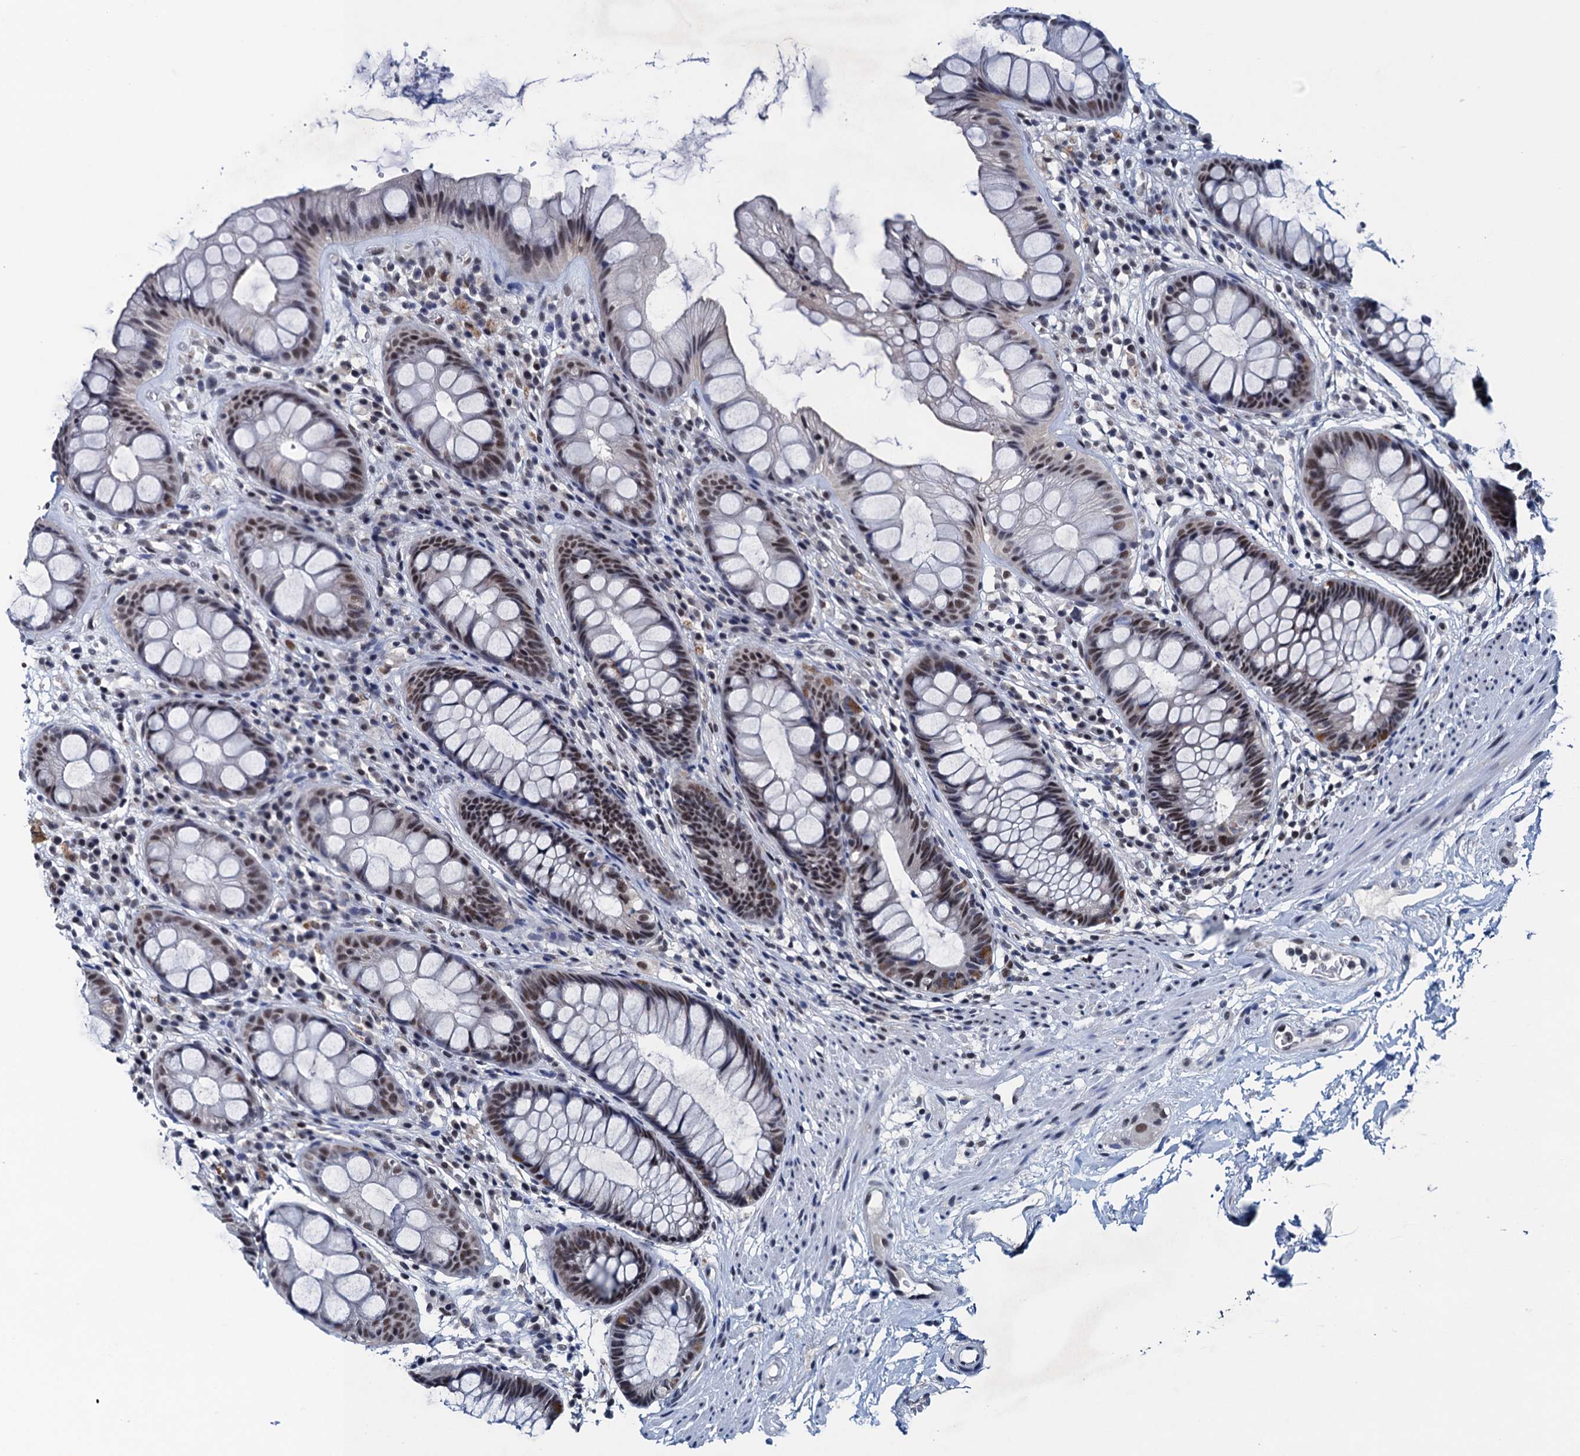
{"staining": {"intensity": "moderate", "quantity": ">75%", "location": "nuclear"}, "tissue": "rectum", "cell_type": "Glandular cells", "image_type": "normal", "snomed": [{"axis": "morphology", "description": "Normal tissue, NOS"}, {"axis": "topography", "description": "Rectum"}], "caption": "Human rectum stained for a protein (brown) exhibits moderate nuclear positive staining in about >75% of glandular cells.", "gene": "FNBP4", "patient": {"sex": "male", "age": 74}}